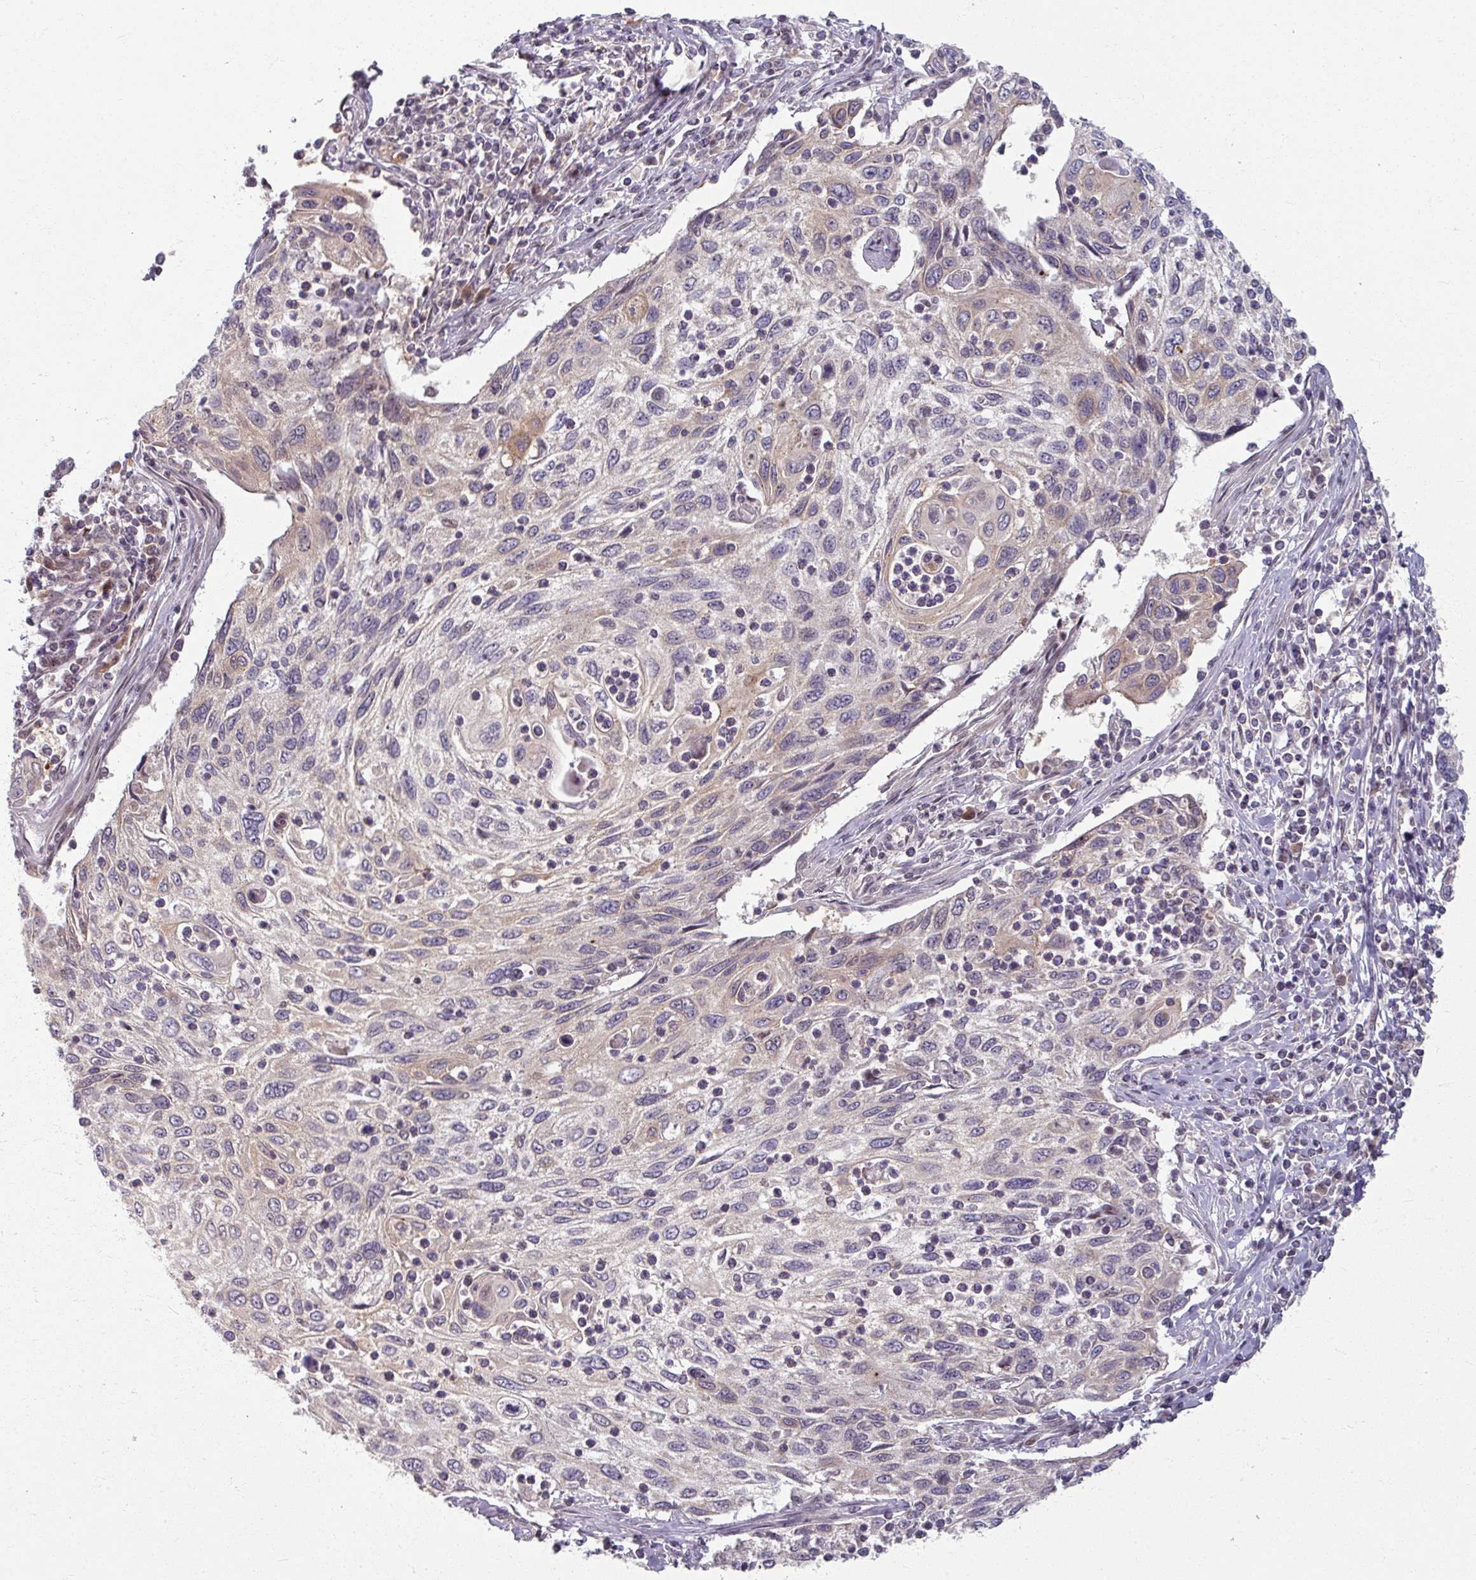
{"staining": {"intensity": "moderate", "quantity": "<25%", "location": "cytoplasmic/membranous"}, "tissue": "cervical cancer", "cell_type": "Tumor cells", "image_type": "cancer", "snomed": [{"axis": "morphology", "description": "Squamous cell carcinoma, NOS"}, {"axis": "topography", "description": "Cervix"}], "caption": "Immunohistochemistry (IHC) staining of cervical cancer, which demonstrates low levels of moderate cytoplasmic/membranous expression in about <25% of tumor cells indicating moderate cytoplasmic/membranous protein expression. The staining was performed using DAB (brown) for protein detection and nuclei were counterstained in hematoxylin (blue).", "gene": "KLC3", "patient": {"sex": "female", "age": 70}}